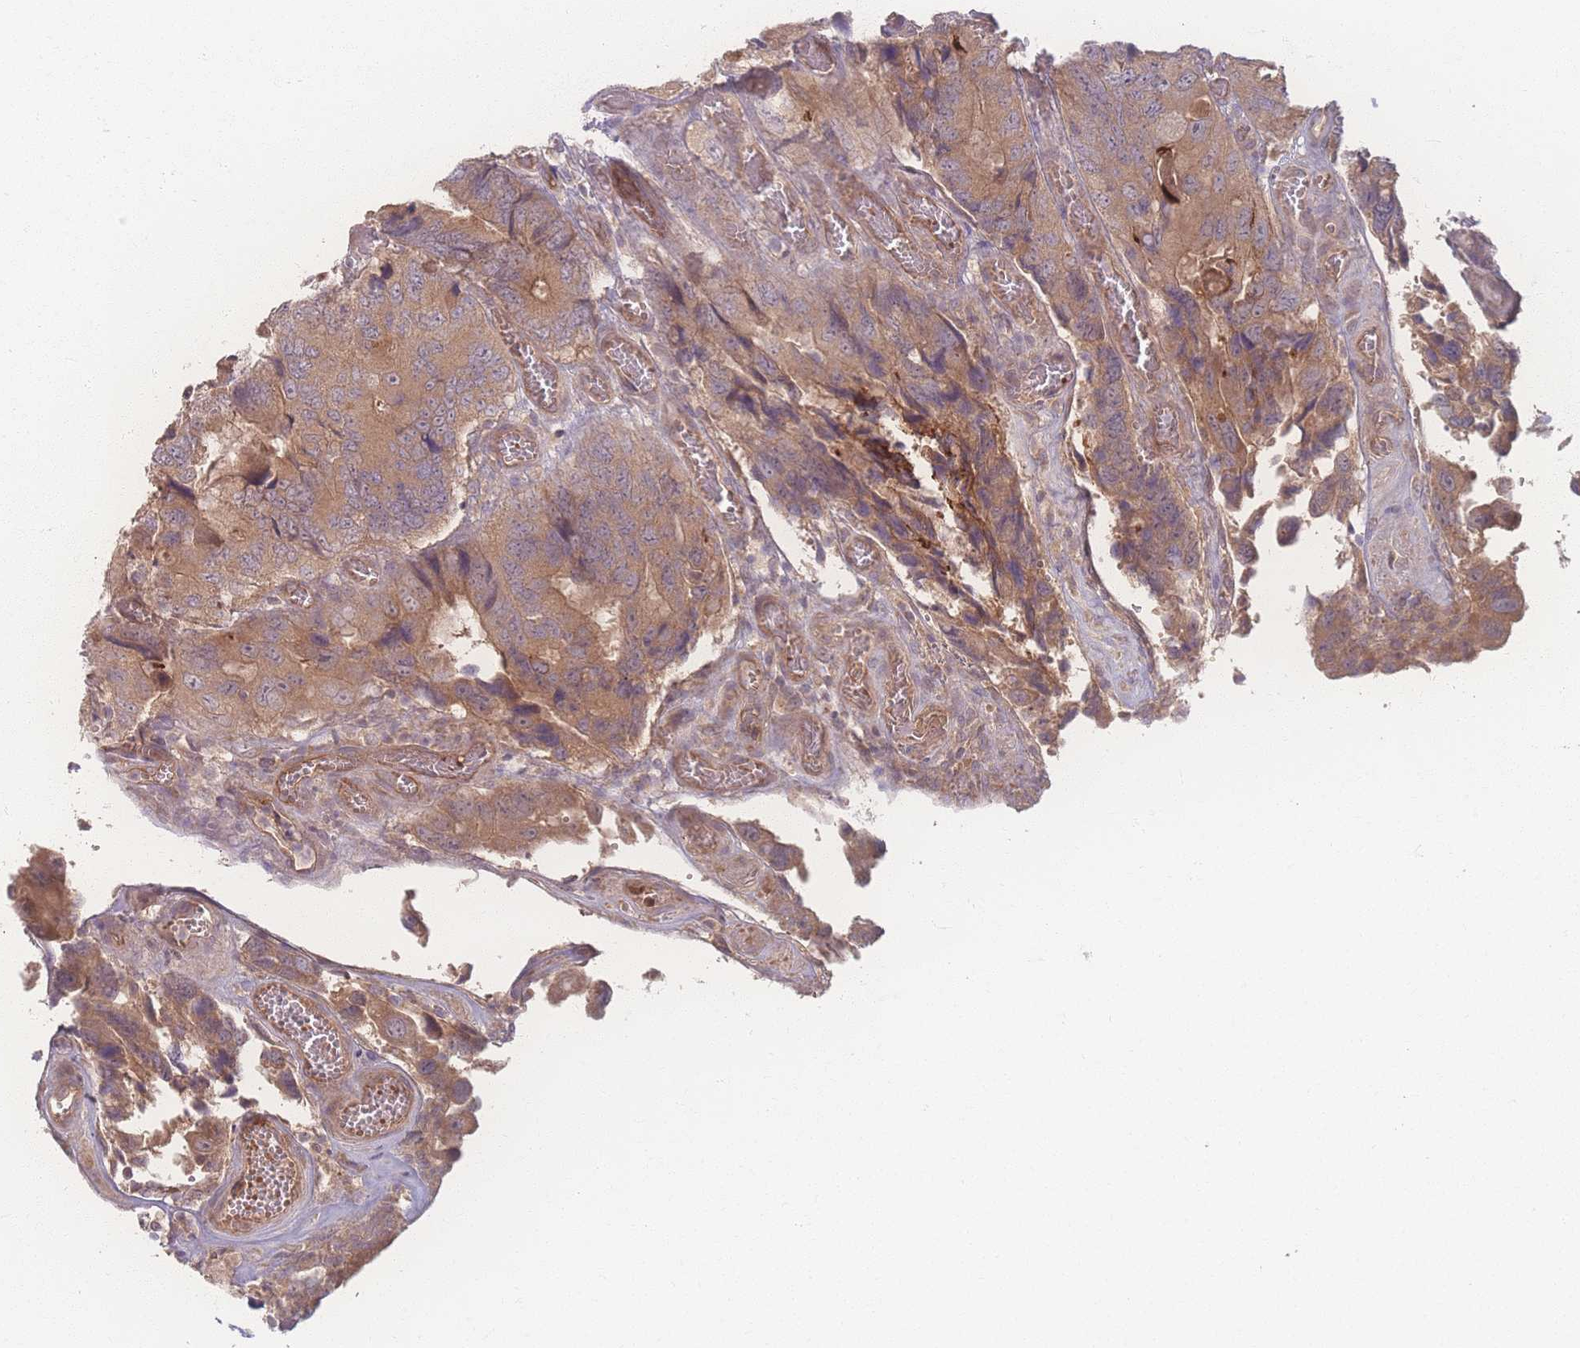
{"staining": {"intensity": "moderate", "quantity": ">75%", "location": "cytoplasmic/membranous"}, "tissue": "colorectal cancer", "cell_type": "Tumor cells", "image_type": "cancer", "snomed": [{"axis": "morphology", "description": "Adenocarcinoma, NOS"}, {"axis": "topography", "description": "Colon"}], "caption": "Immunohistochemistry (DAB (3,3'-diaminobenzidine)) staining of human colorectal cancer (adenocarcinoma) exhibits moderate cytoplasmic/membranous protein positivity in about >75% of tumor cells.", "gene": "INSR", "patient": {"sex": "male", "age": 84}}